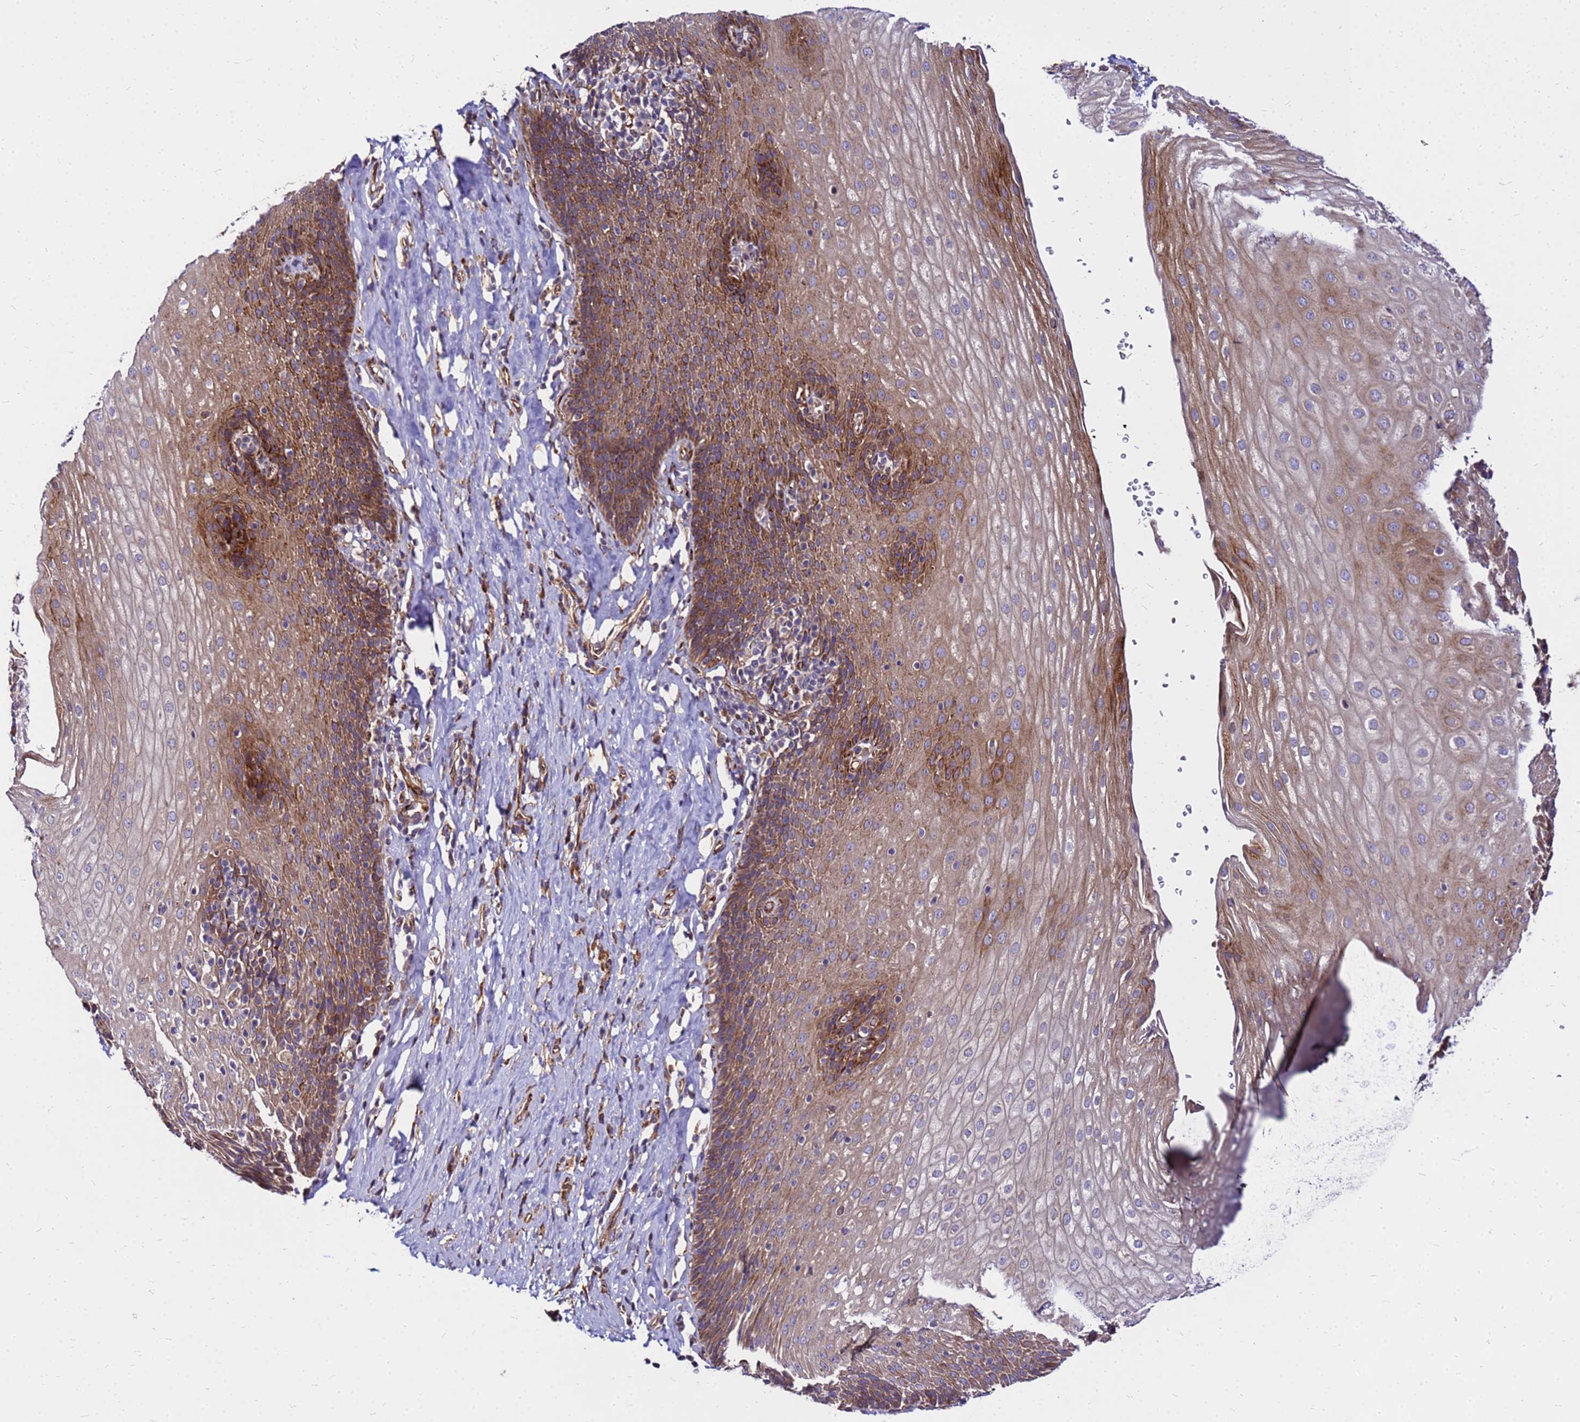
{"staining": {"intensity": "moderate", "quantity": ">75%", "location": "cytoplasmic/membranous"}, "tissue": "esophagus", "cell_type": "Squamous epithelial cells", "image_type": "normal", "snomed": [{"axis": "morphology", "description": "Normal tissue, NOS"}, {"axis": "topography", "description": "Esophagus"}], "caption": "Immunohistochemistry (IHC) of benign esophagus displays medium levels of moderate cytoplasmic/membranous expression in about >75% of squamous epithelial cells. (DAB IHC, brown staining for protein, blue staining for nuclei).", "gene": "WWC2", "patient": {"sex": "female", "age": 61}}